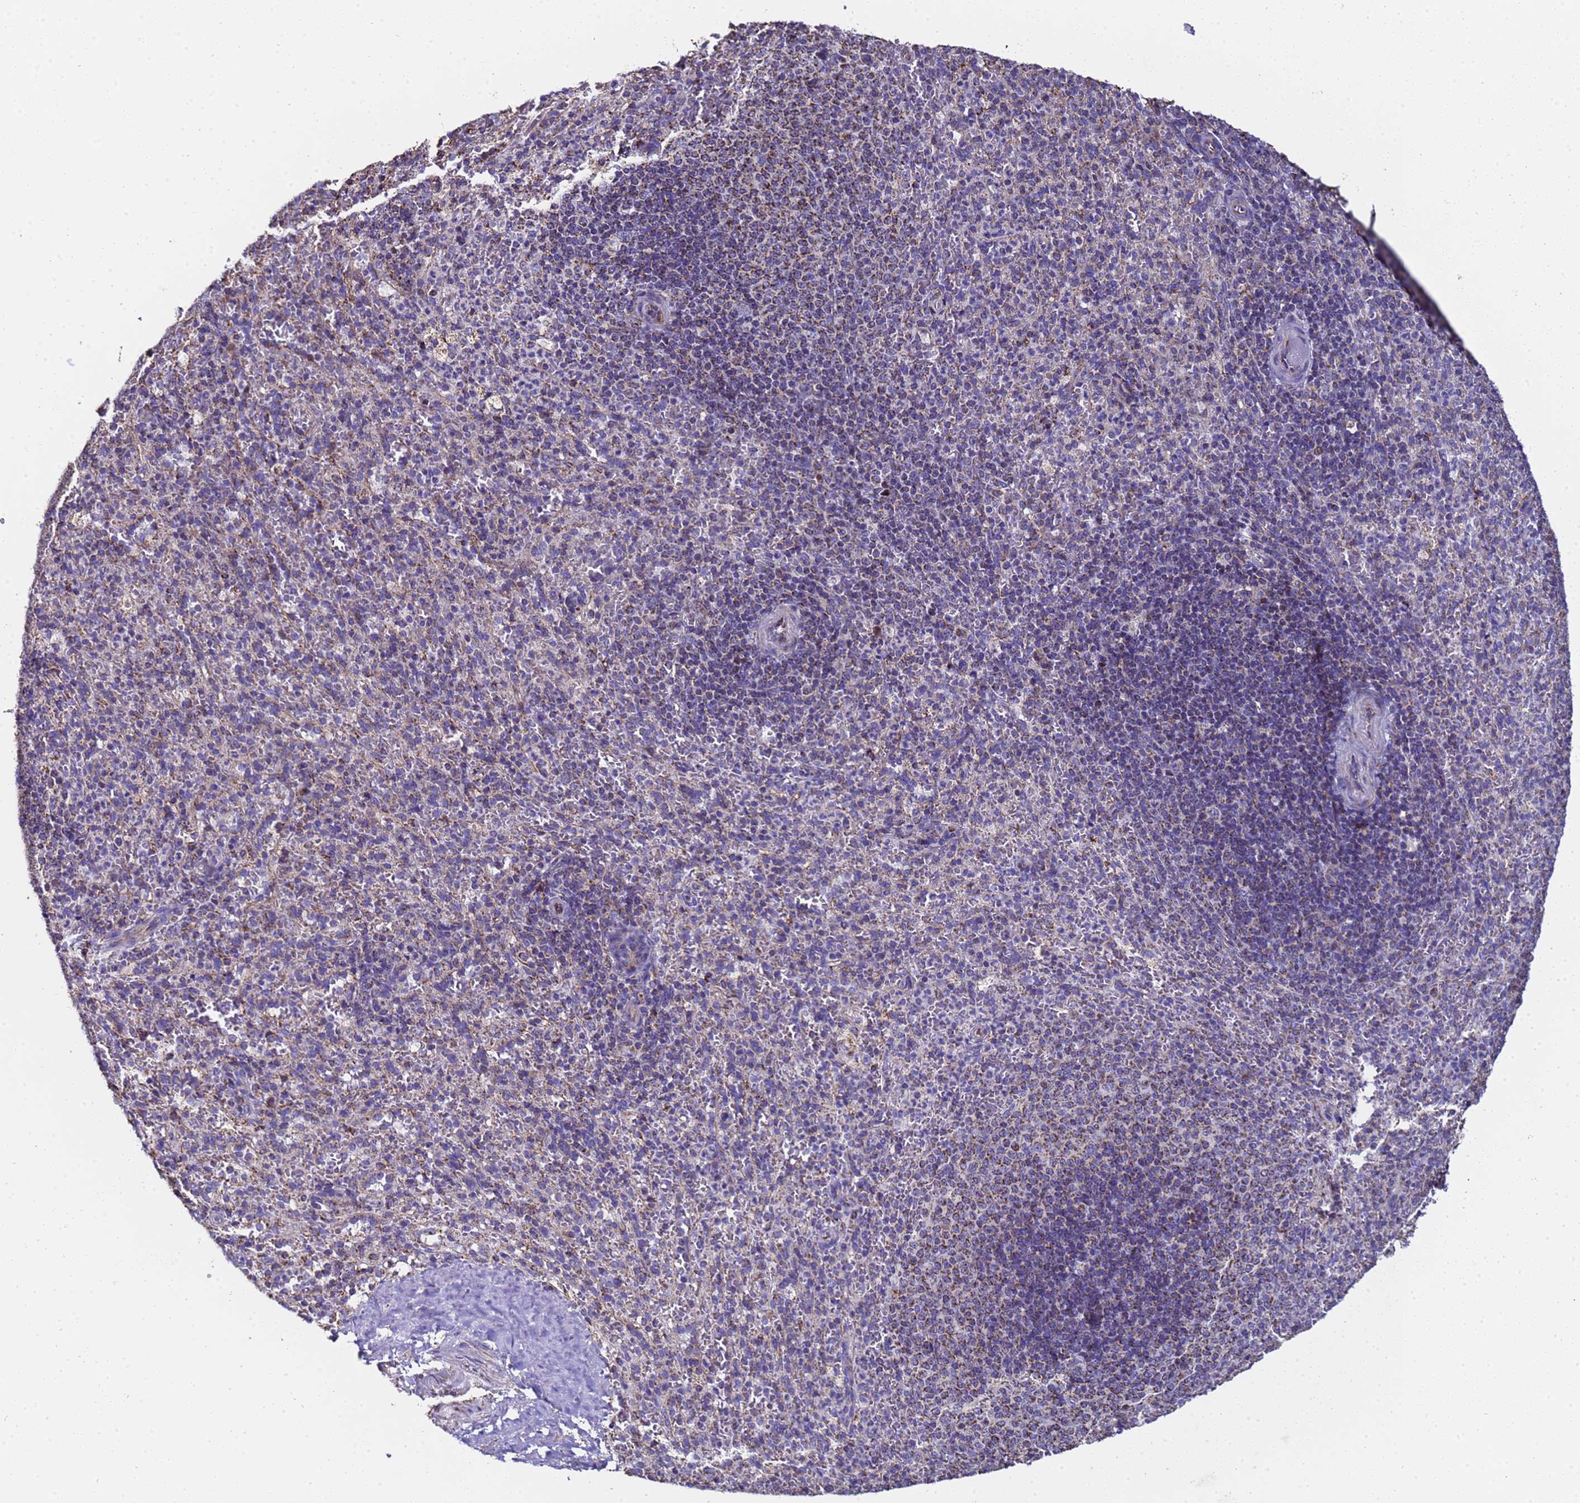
{"staining": {"intensity": "moderate", "quantity": "25%-75%", "location": "cytoplasmic/membranous"}, "tissue": "spleen", "cell_type": "Cells in red pulp", "image_type": "normal", "snomed": [{"axis": "morphology", "description": "Normal tissue, NOS"}, {"axis": "topography", "description": "Spleen"}], "caption": "Spleen stained with immunohistochemistry (IHC) demonstrates moderate cytoplasmic/membranous expression in about 25%-75% of cells in red pulp. The staining was performed using DAB, with brown indicating positive protein expression. Nuclei are stained blue with hematoxylin.", "gene": "MRPS12", "patient": {"sex": "female", "age": 21}}